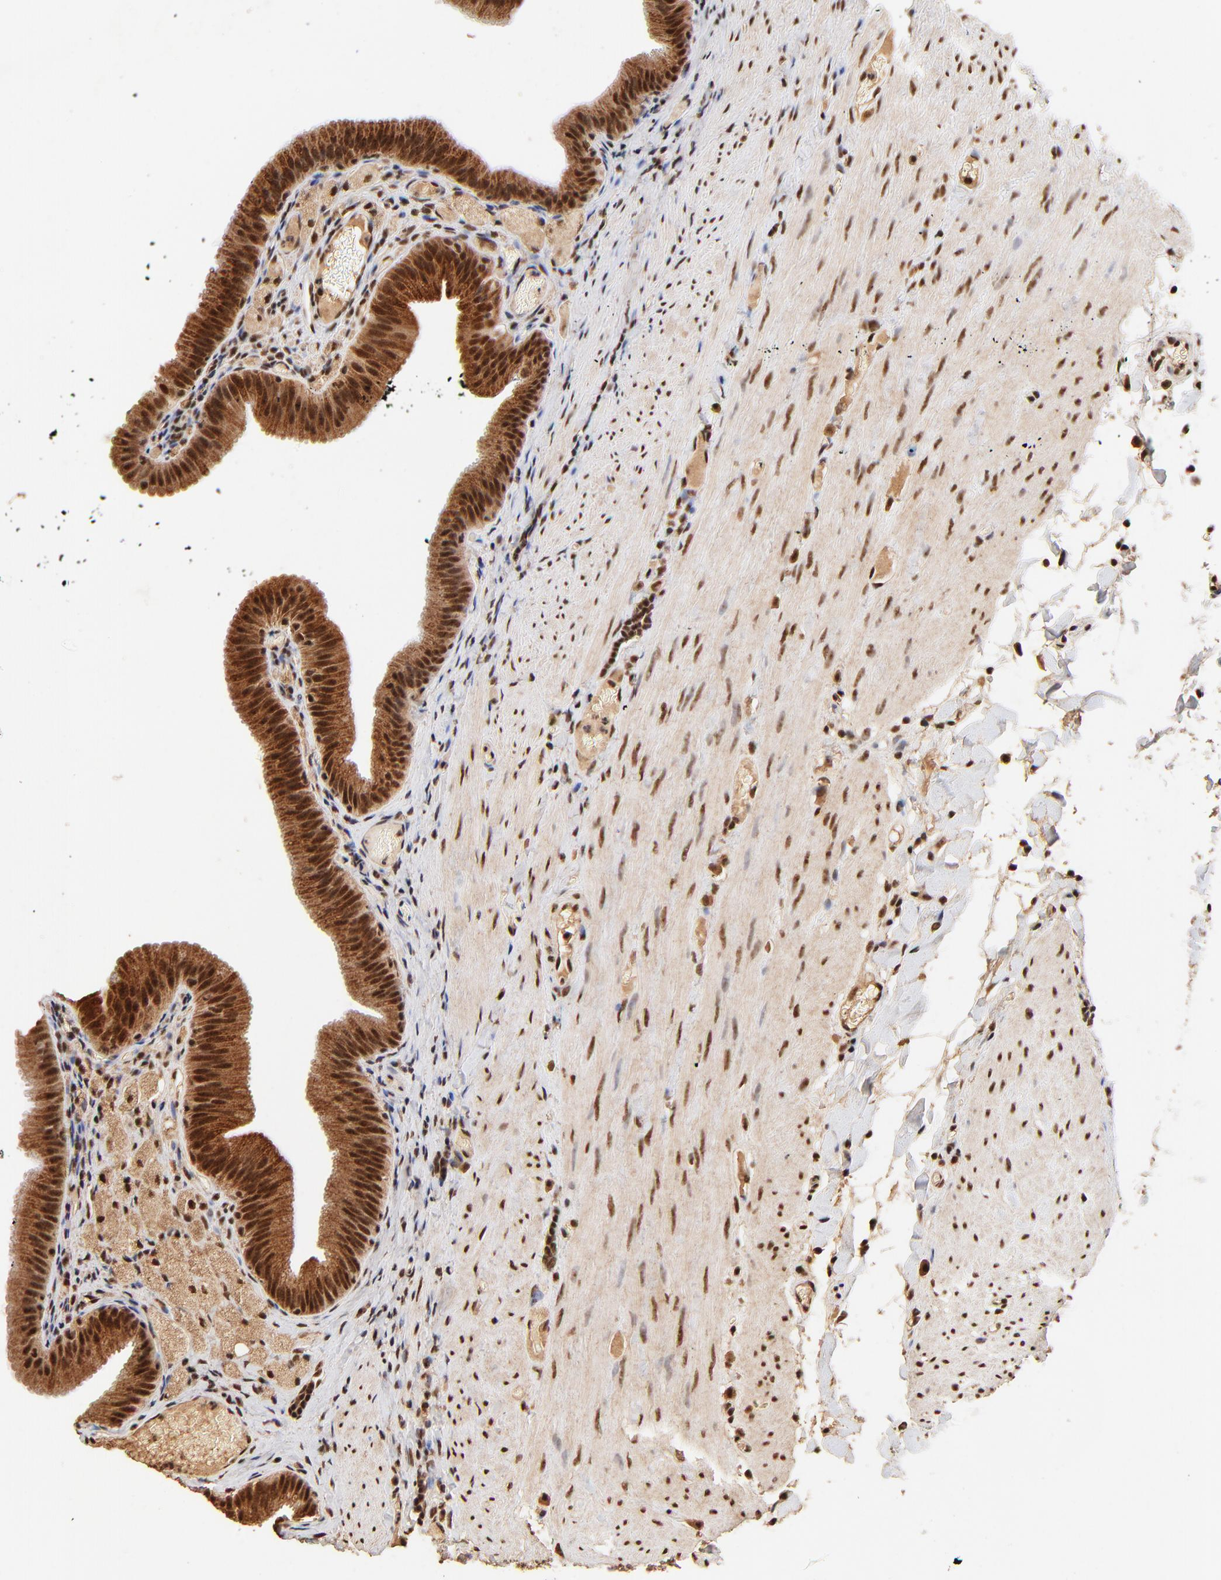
{"staining": {"intensity": "strong", "quantity": ">75%", "location": "cytoplasmic/membranous,nuclear"}, "tissue": "gallbladder", "cell_type": "Glandular cells", "image_type": "normal", "snomed": [{"axis": "morphology", "description": "Normal tissue, NOS"}, {"axis": "topography", "description": "Gallbladder"}], "caption": "The image demonstrates immunohistochemical staining of normal gallbladder. There is strong cytoplasmic/membranous,nuclear staining is present in approximately >75% of glandular cells. (brown staining indicates protein expression, while blue staining denotes nuclei).", "gene": "MED12", "patient": {"sex": "female", "age": 24}}